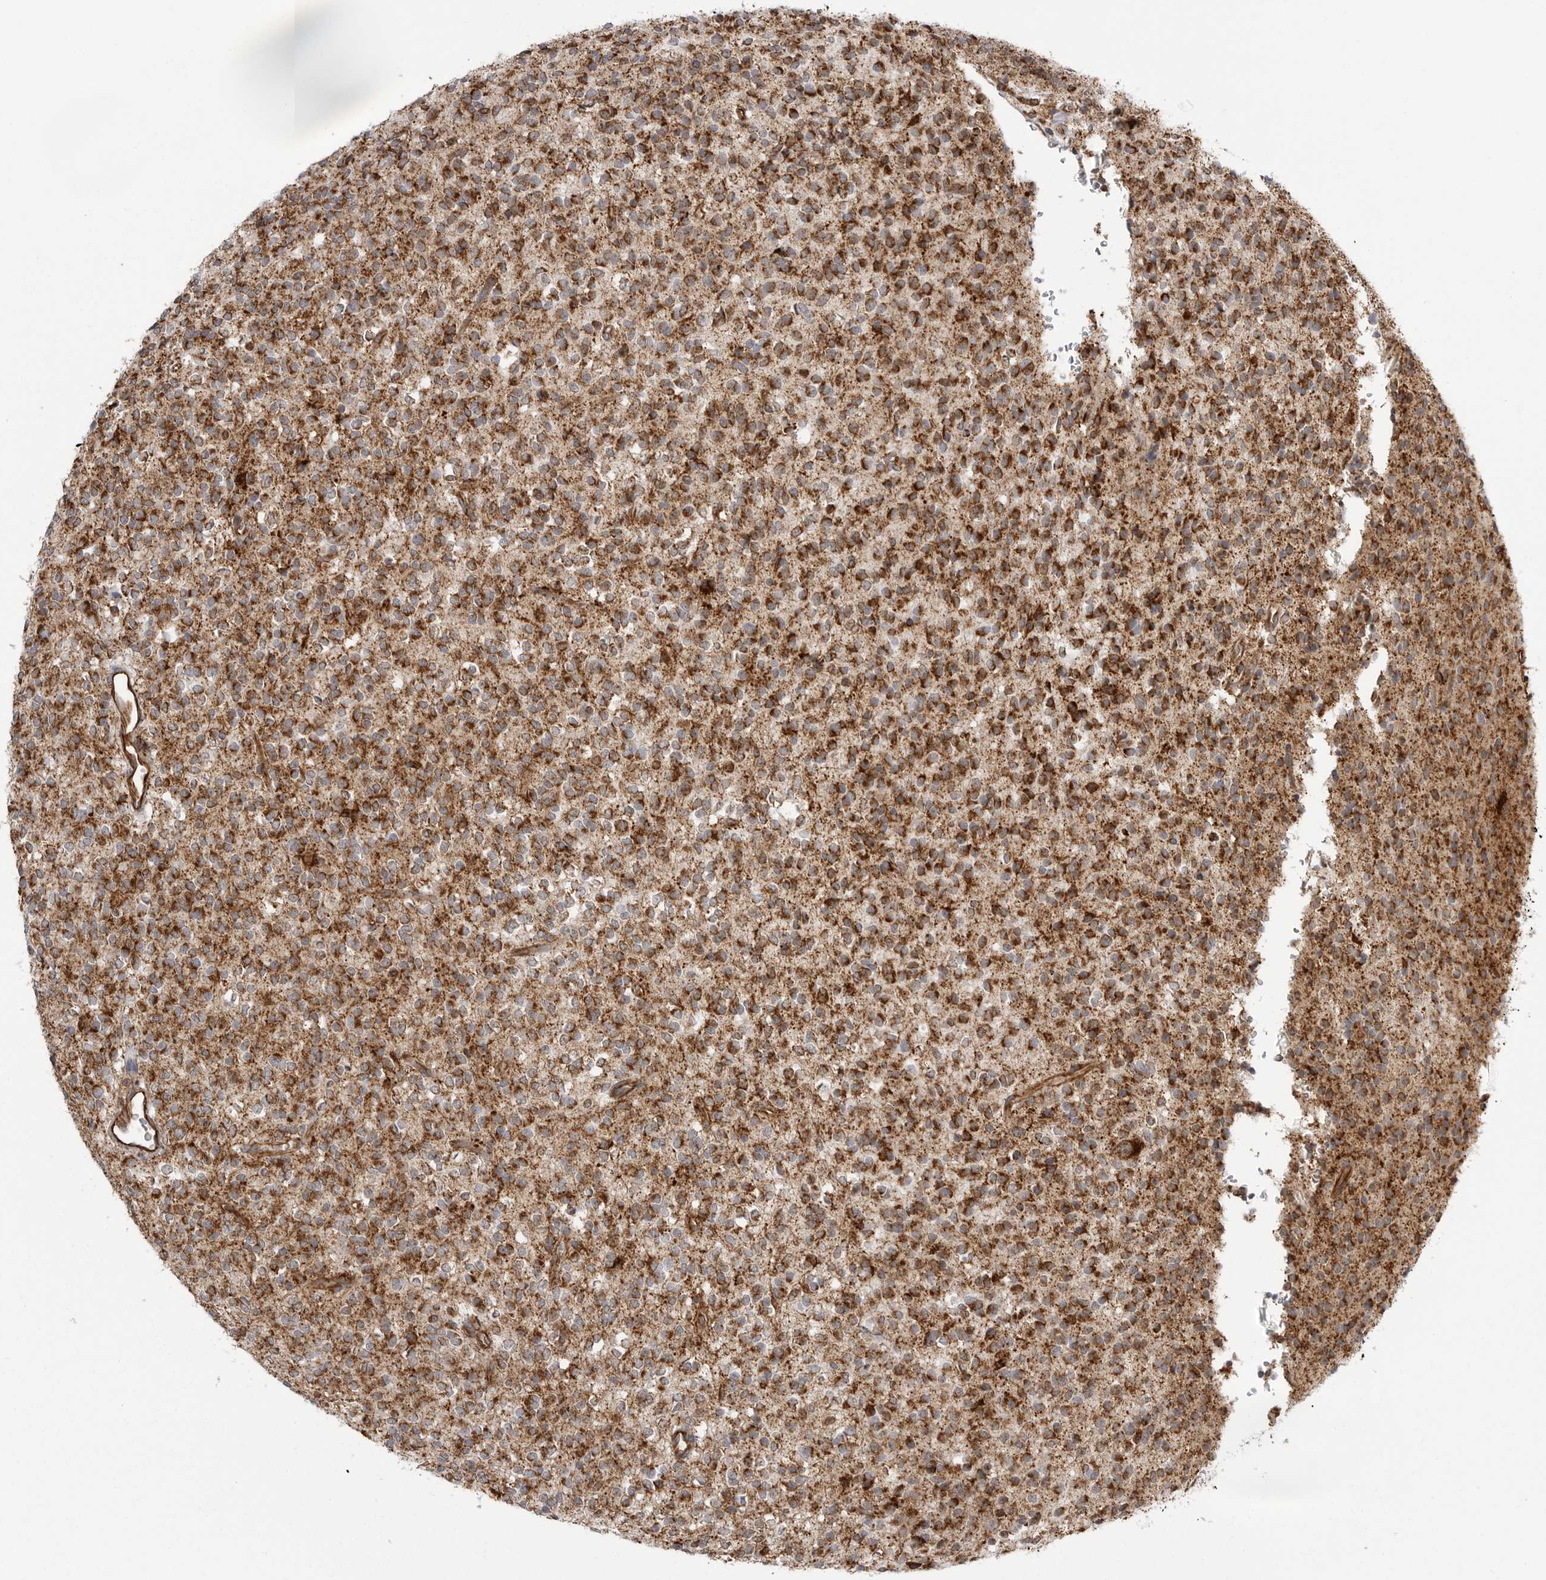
{"staining": {"intensity": "strong", "quantity": ">75%", "location": "cytoplasmic/membranous"}, "tissue": "glioma", "cell_type": "Tumor cells", "image_type": "cancer", "snomed": [{"axis": "morphology", "description": "Glioma, malignant, High grade"}, {"axis": "topography", "description": "Brain"}], "caption": "This histopathology image reveals immunohistochemistry staining of human malignant glioma (high-grade), with high strong cytoplasmic/membranous expression in about >75% of tumor cells.", "gene": "FH", "patient": {"sex": "male", "age": 34}}